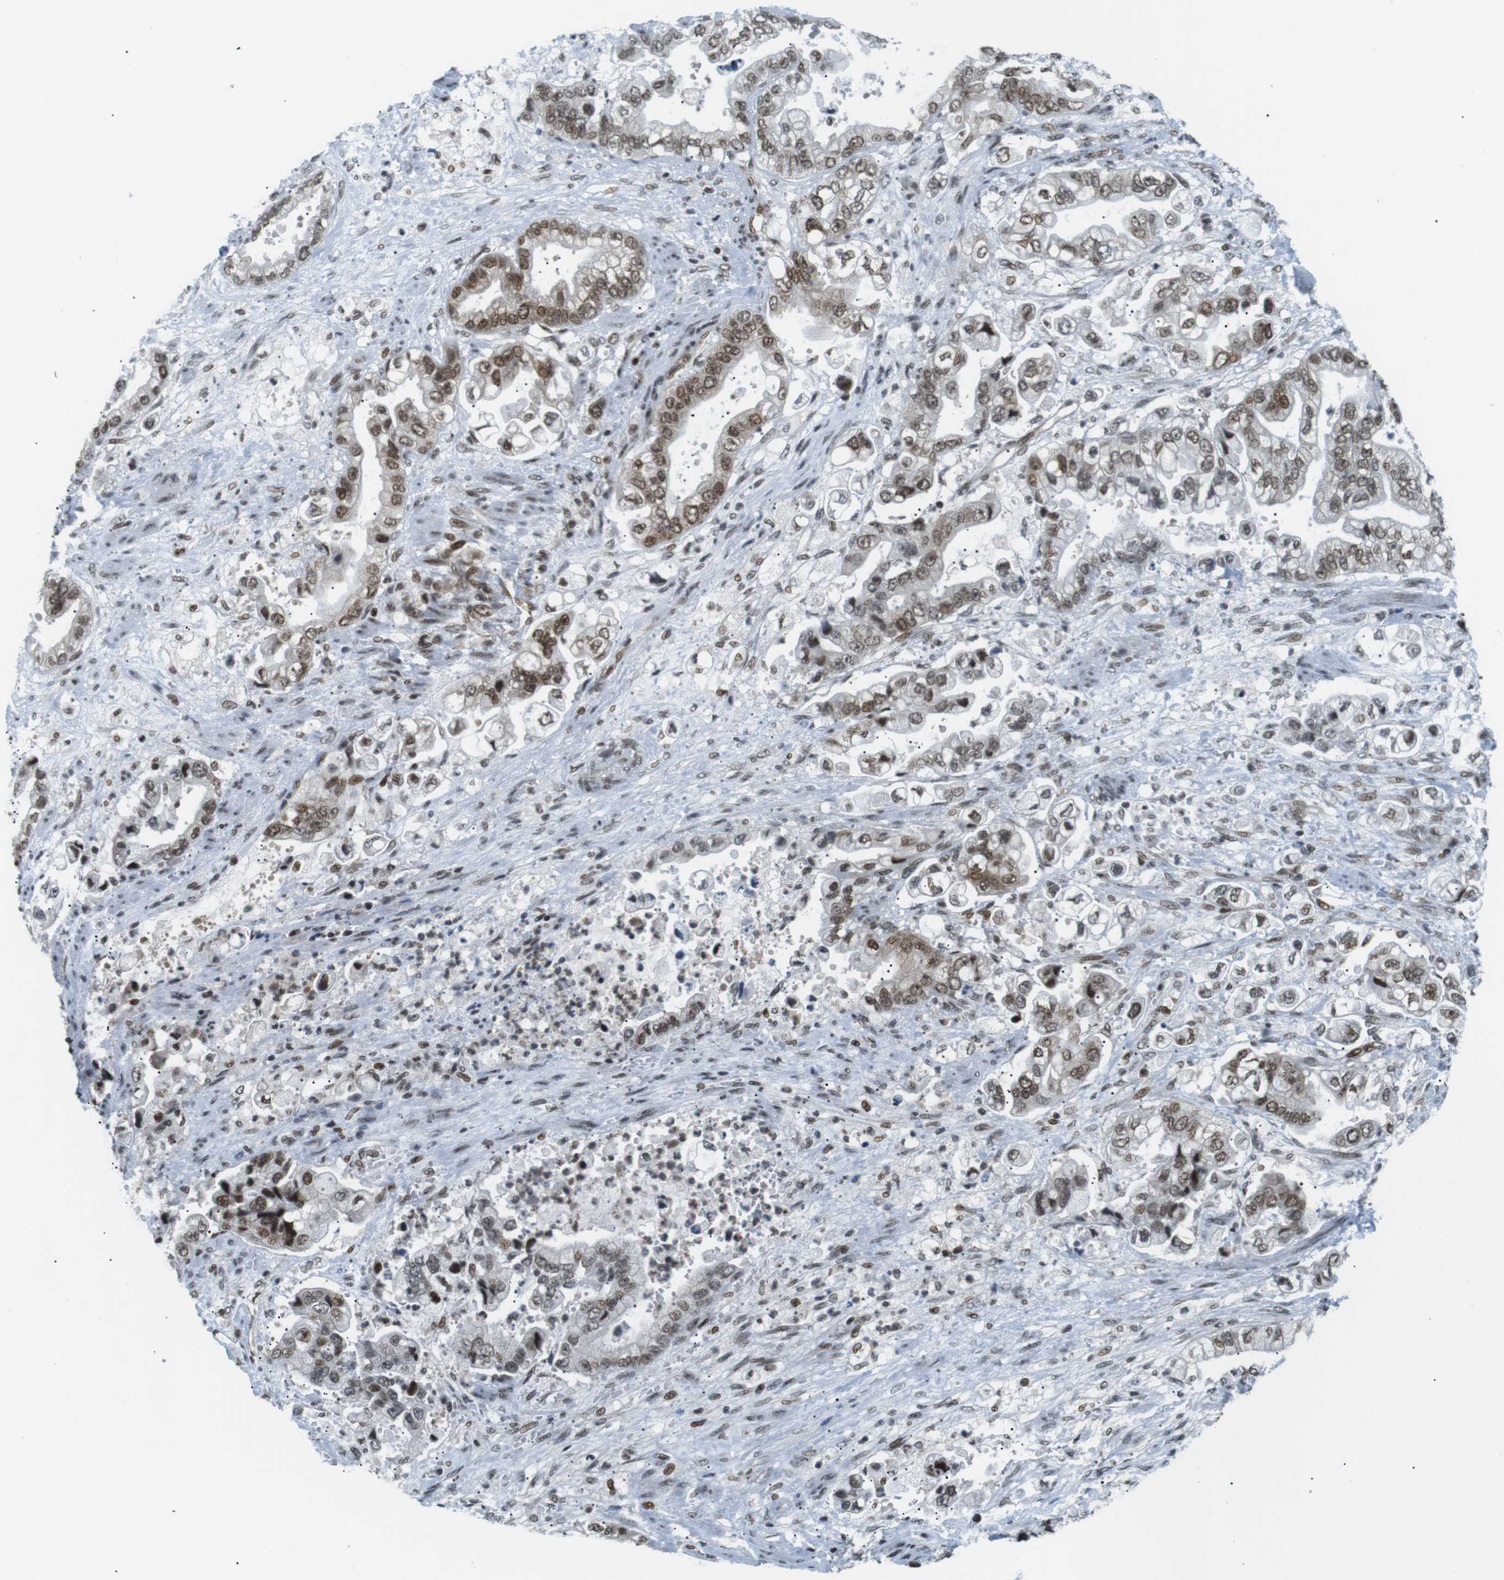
{"staining": {"intensity": "moderate", "quantity": "25%-75%", "location": "nuclear"}, "tissue": "stomach cancer", "cell_type": "Tumor cells", "image_type": "cancer", "snomed": [{"axis": "morphology", "description": "Normal tissue, NOS"}, {"axis": "morphology", "description": "Adenocarcinoma, NOS"}, {"axis": "topography", "description": "Stomach"}], "caption": "This micrograph shows IHC staining of stomach cancer (adenocarcinoma), with medium moderate nuclear positivity in about 25%-75% of tumor cells.", "gene": "CDC27", "patient": {"sex": "male", "age": 62}}